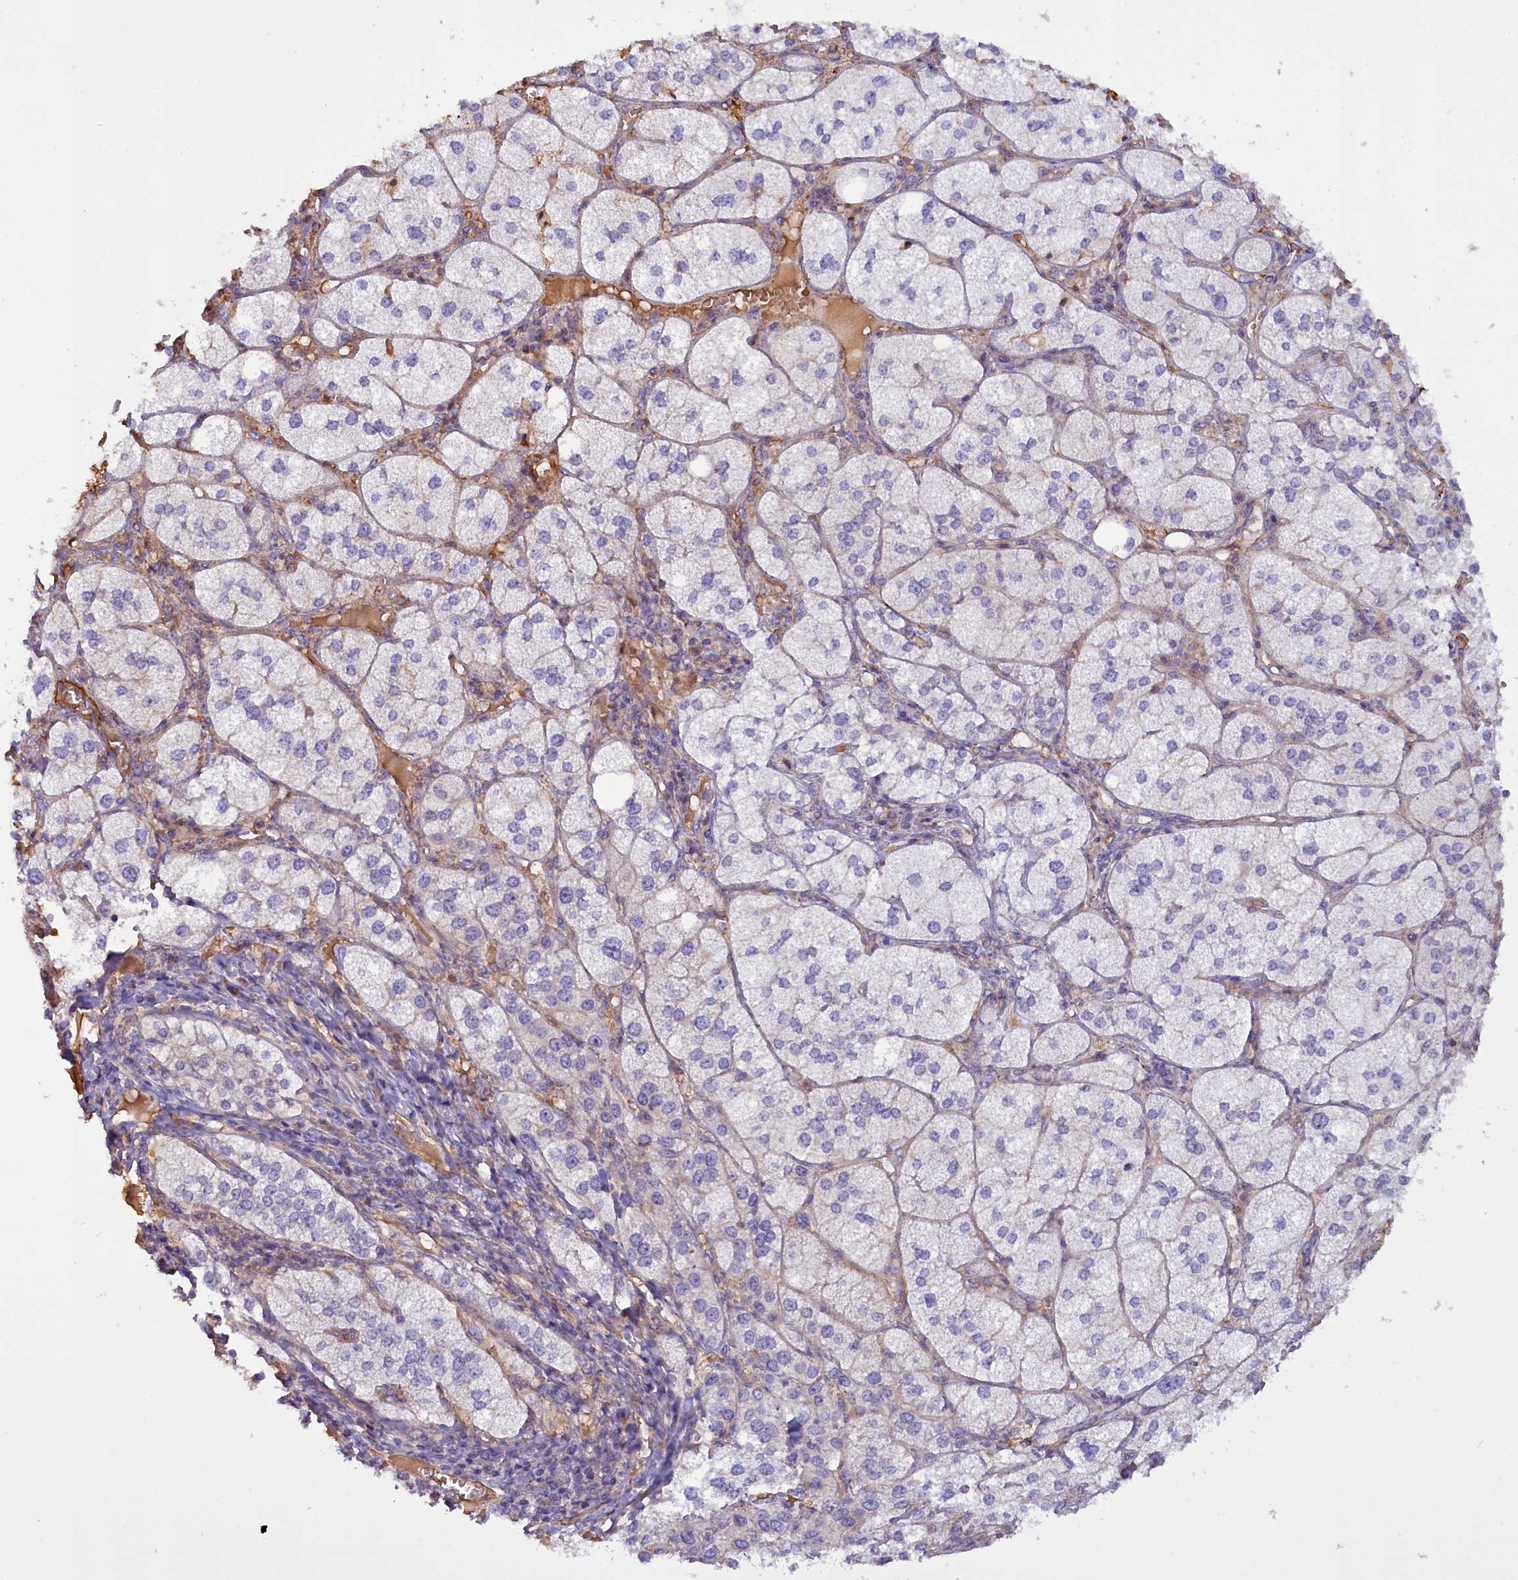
{"staining": {"intensity": "weak", "quantity": "<25%", "location": "cytoplasmic/membranous"}, "tissue": "adrenal gland", "cell_type": "Glandular cells", "image_type": "normal", "snomed": [{"axis": "morphology", "description": "Normal tissue, NOS"}, {"axis": "topography", "description": "Adrenal gland"}], "caption": "A photomicrograph of adrenal gland stained for a protein reveals no brown staining in glandular cells.", "gene": "FUZ", "patient": {"sex": "female", "age": 61}}